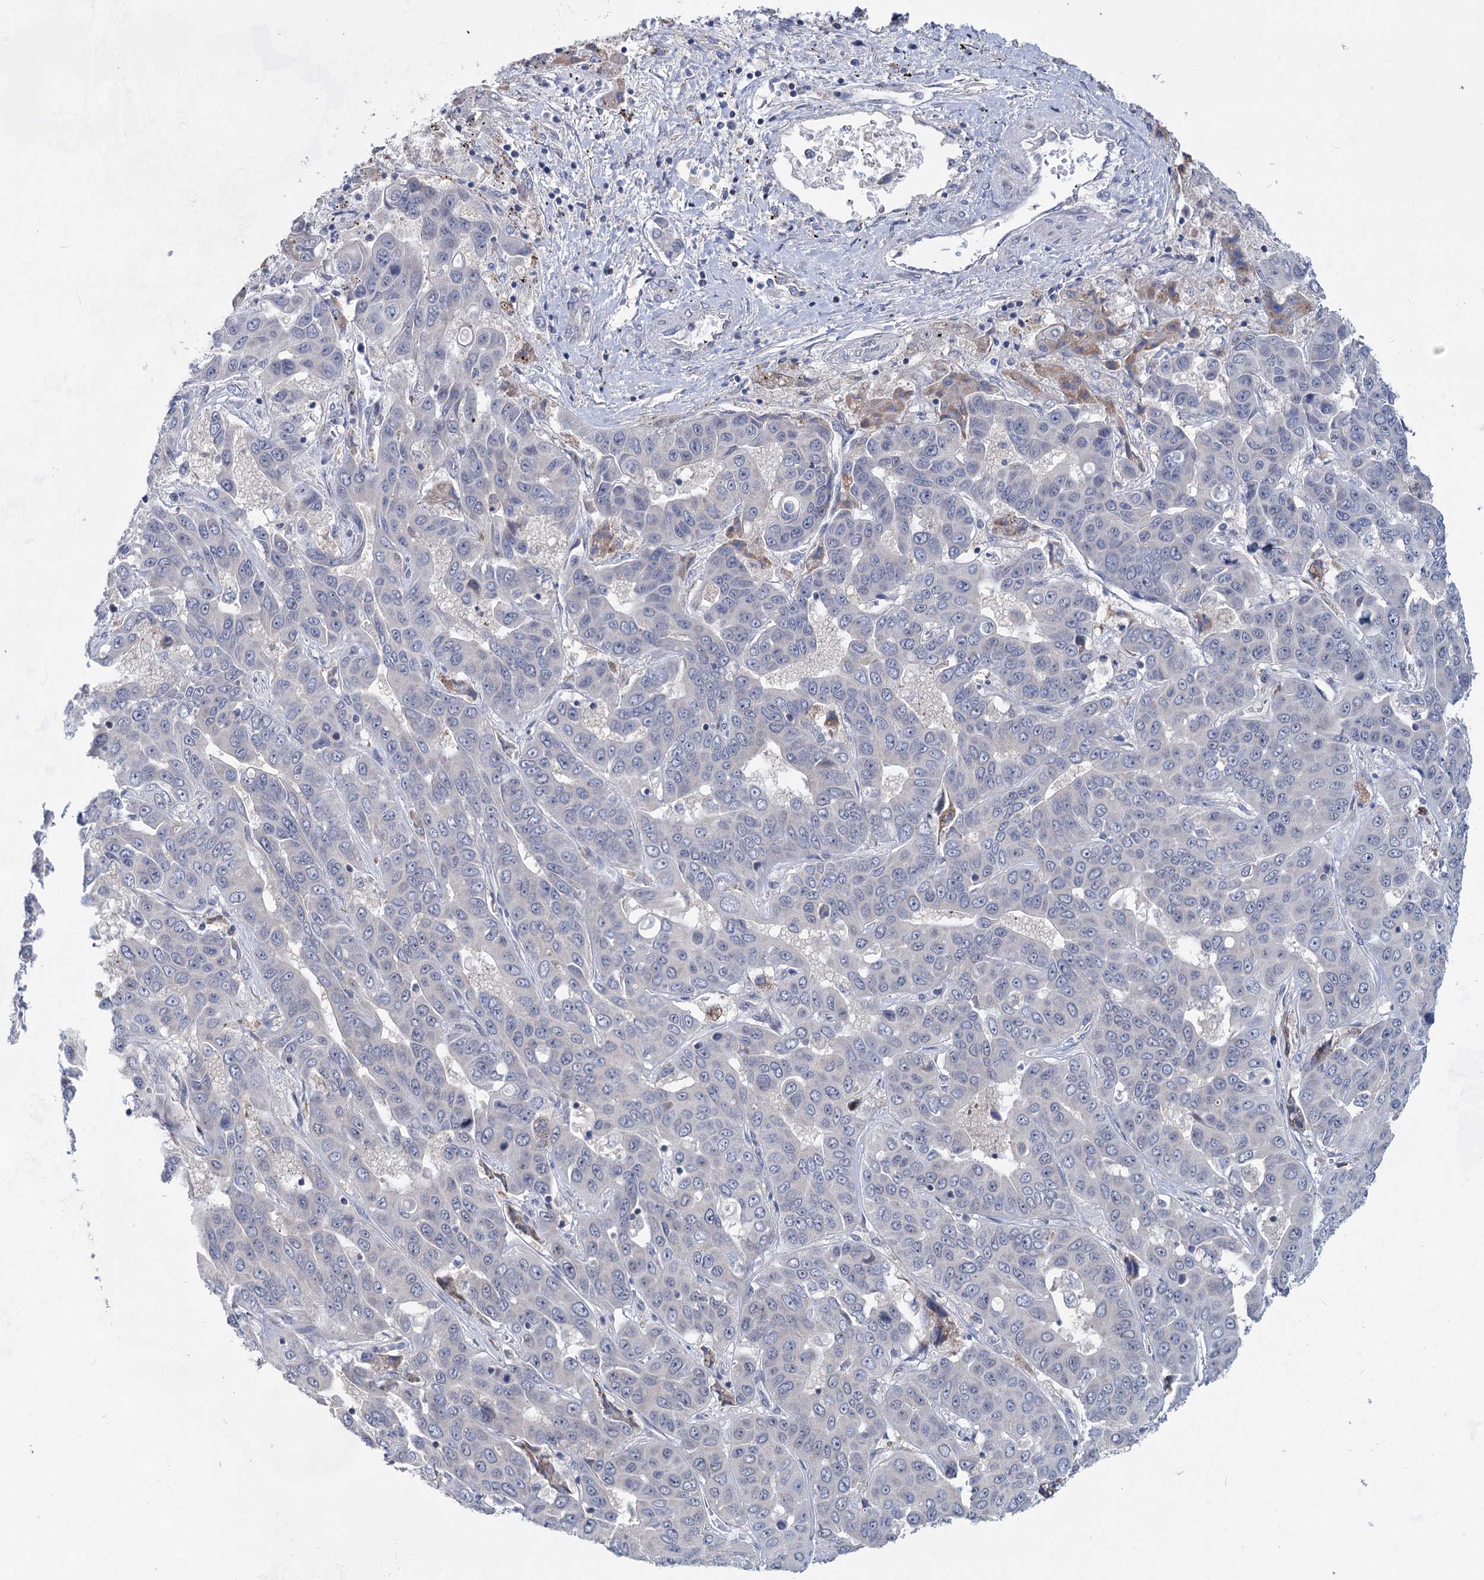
{"staining": {"intensity": "moderate", "quantity": "<25%", "location": "cytoplasmic/membranous"}, "tissue": "liver cancer", "cell_type": "Tumor cells", "image_type": "cancer", "snomed": [{"axis": "morphology", "description": "Cholangiocarcinoma"}, {"axis": "topography", "description": "Liver"}], "caption": "This image reveals liver cholangiocarcinoma stained with immunohistochemistry (IHC) to label a protein in brown. The cytoplasmic/membranous of tumor cells show moderate positivity for the protein. Nuclei are counter-stained blue.", "gene": "TTC17", "patient": {"sex": "female", "age": 52}}